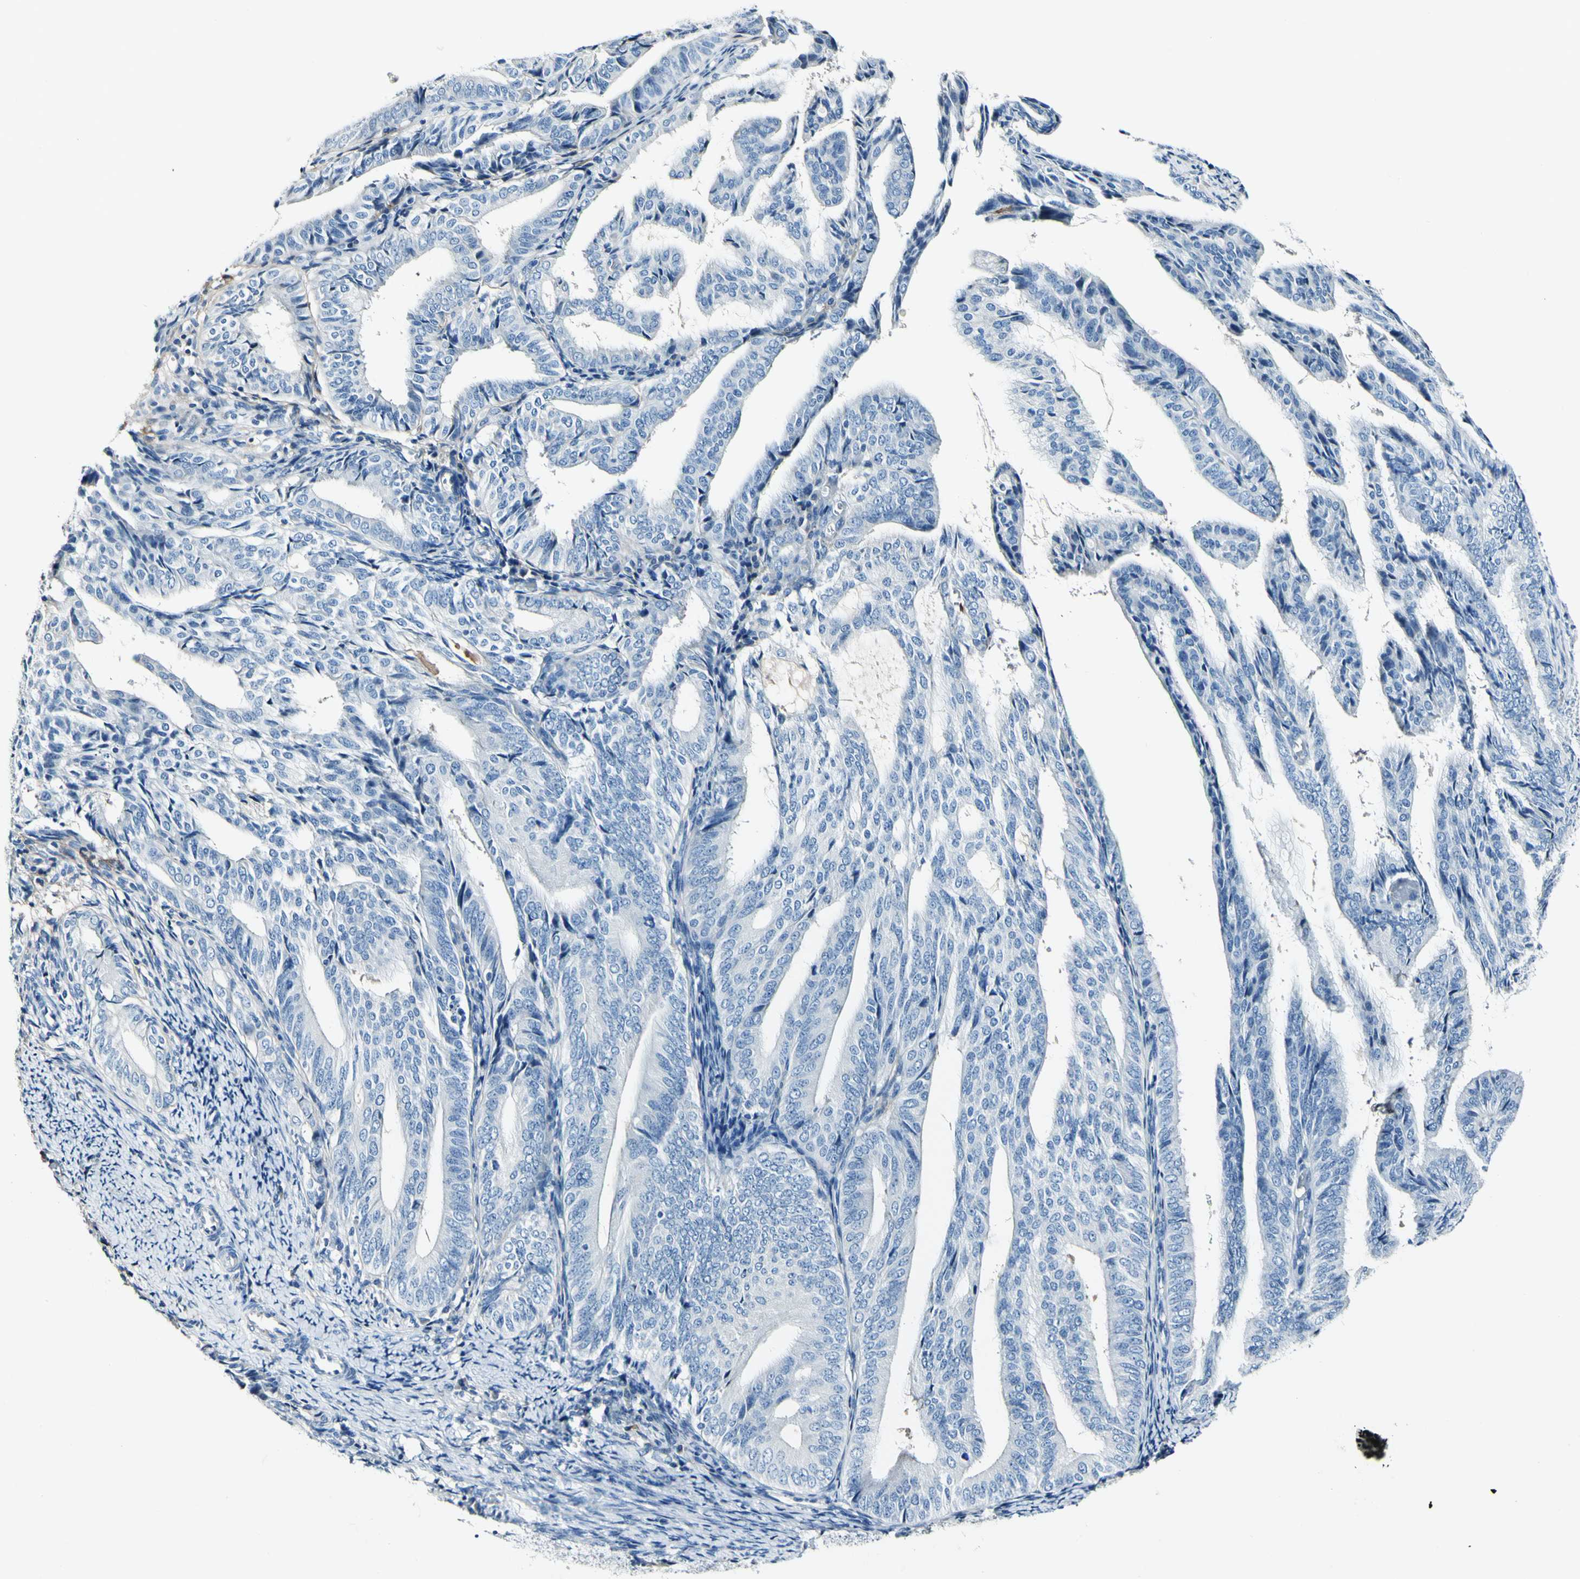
{"staining": {"intensity": "negative", "quantity": "none", "location": "none"}, "tissue": "endometrial cancer", "cell_type": "Tumor cells", "image_type": "cancer", "snomed": [{"axis": "morphology", "description": "Adenocarcinoma, NOS"}, {"axis": "topography", "description": "Endometrium"}], "caption": "This micrograph is of endometrial adenocarcinoma stained with immunohistochemistry (IHC) to label a protein in brown with the nuclei are counter-stained blue. There is no expression in tumor cells.", "gene": "COL6A3", "patient": {"sex": "female", "age": 58}}